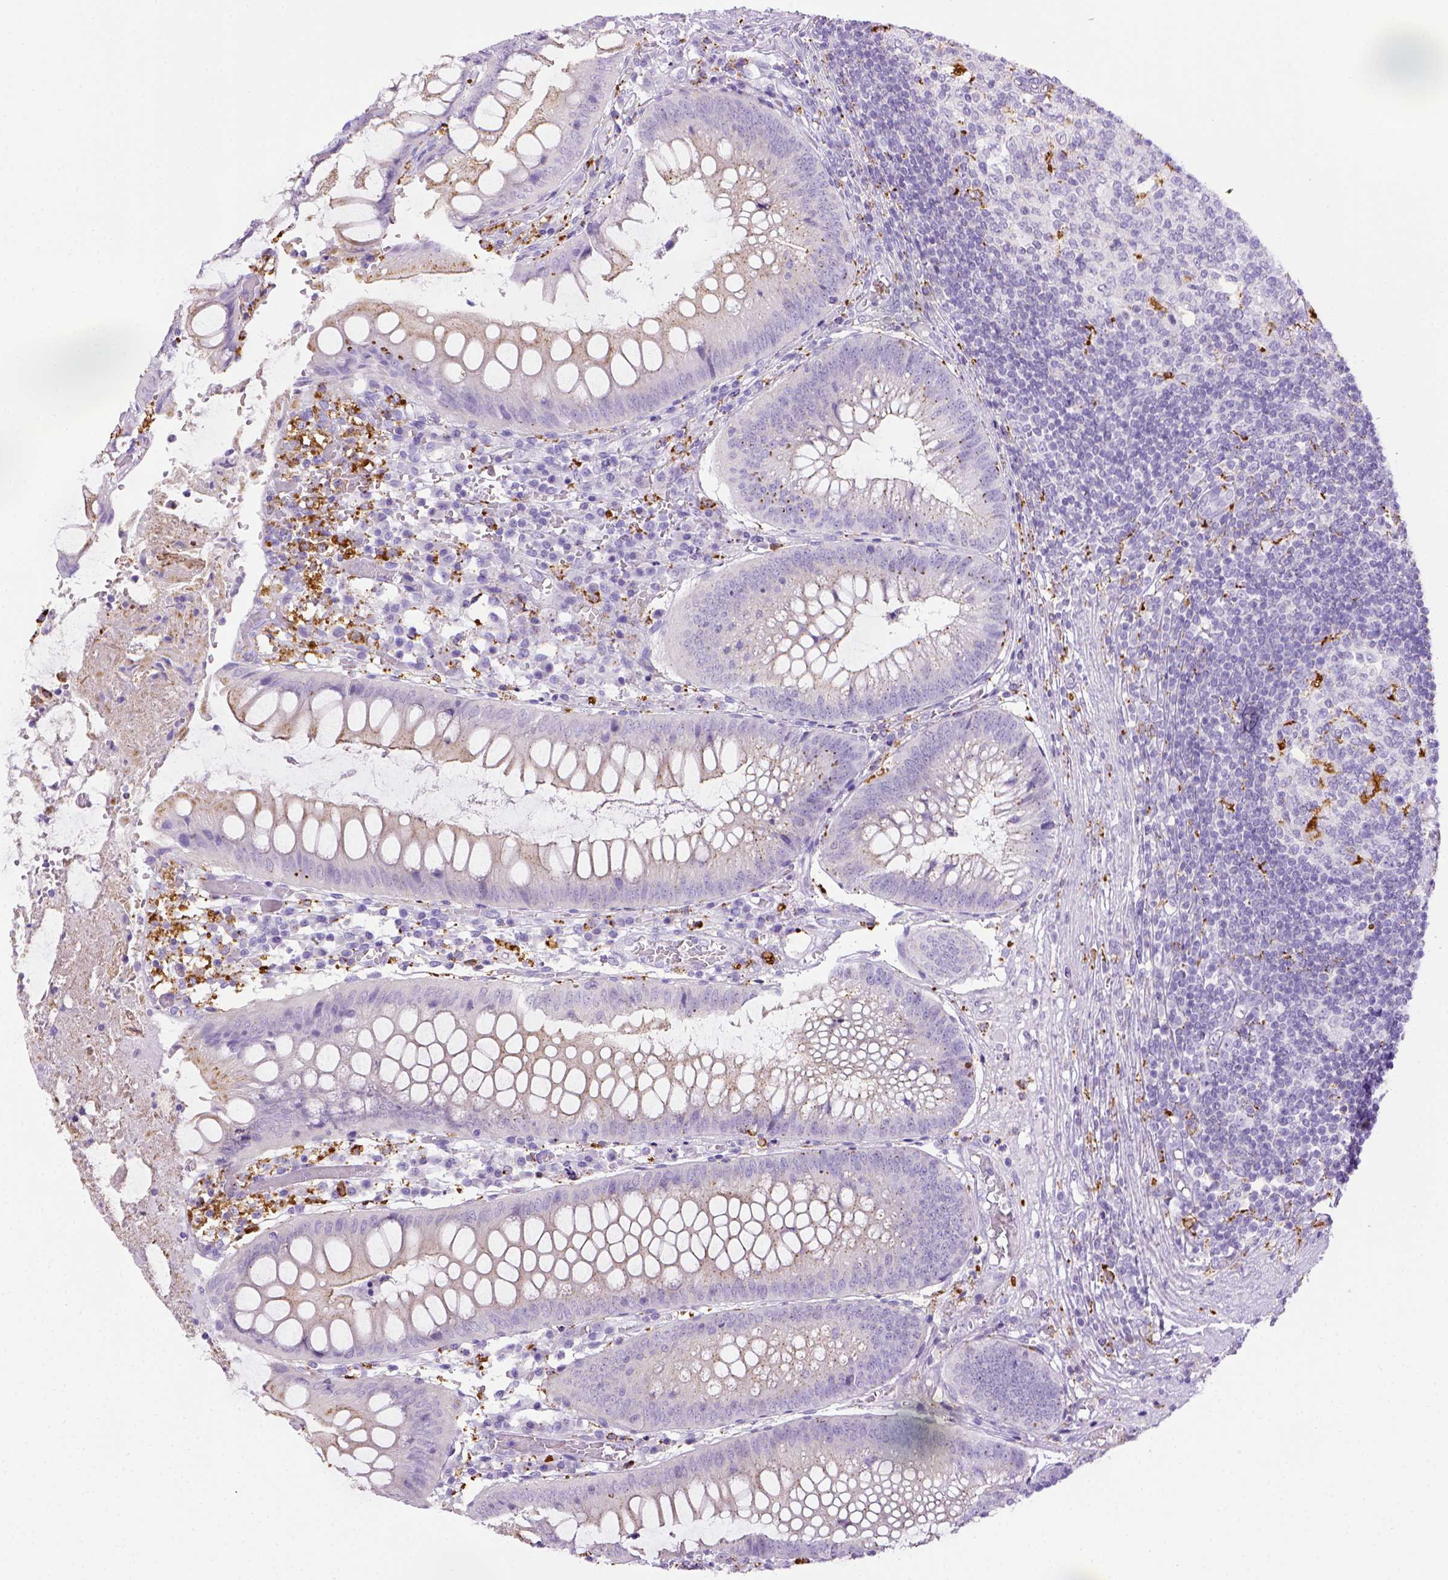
{"staining": {"intensity": "negative", "quantity": "none", "location": "none"}, "tissue": "appendix", "cell_type": "Glandular cells", "image_type": "normal", "snomed": [{"axis": "morphology", "description": "Normal tissue, NOS"}, {"axis": "morphology", "description": "Inflammation, NOS"}, {"axis": "topography", "description": "Appendix"}], "caption": "Glandular cells are negative for protein expression in normal human appendix. (Immunohistochemistry (ihc), brightfield microscopy, high magnification).", "gene": "CD68", "patient": {"sex": "male", "age": 16}}